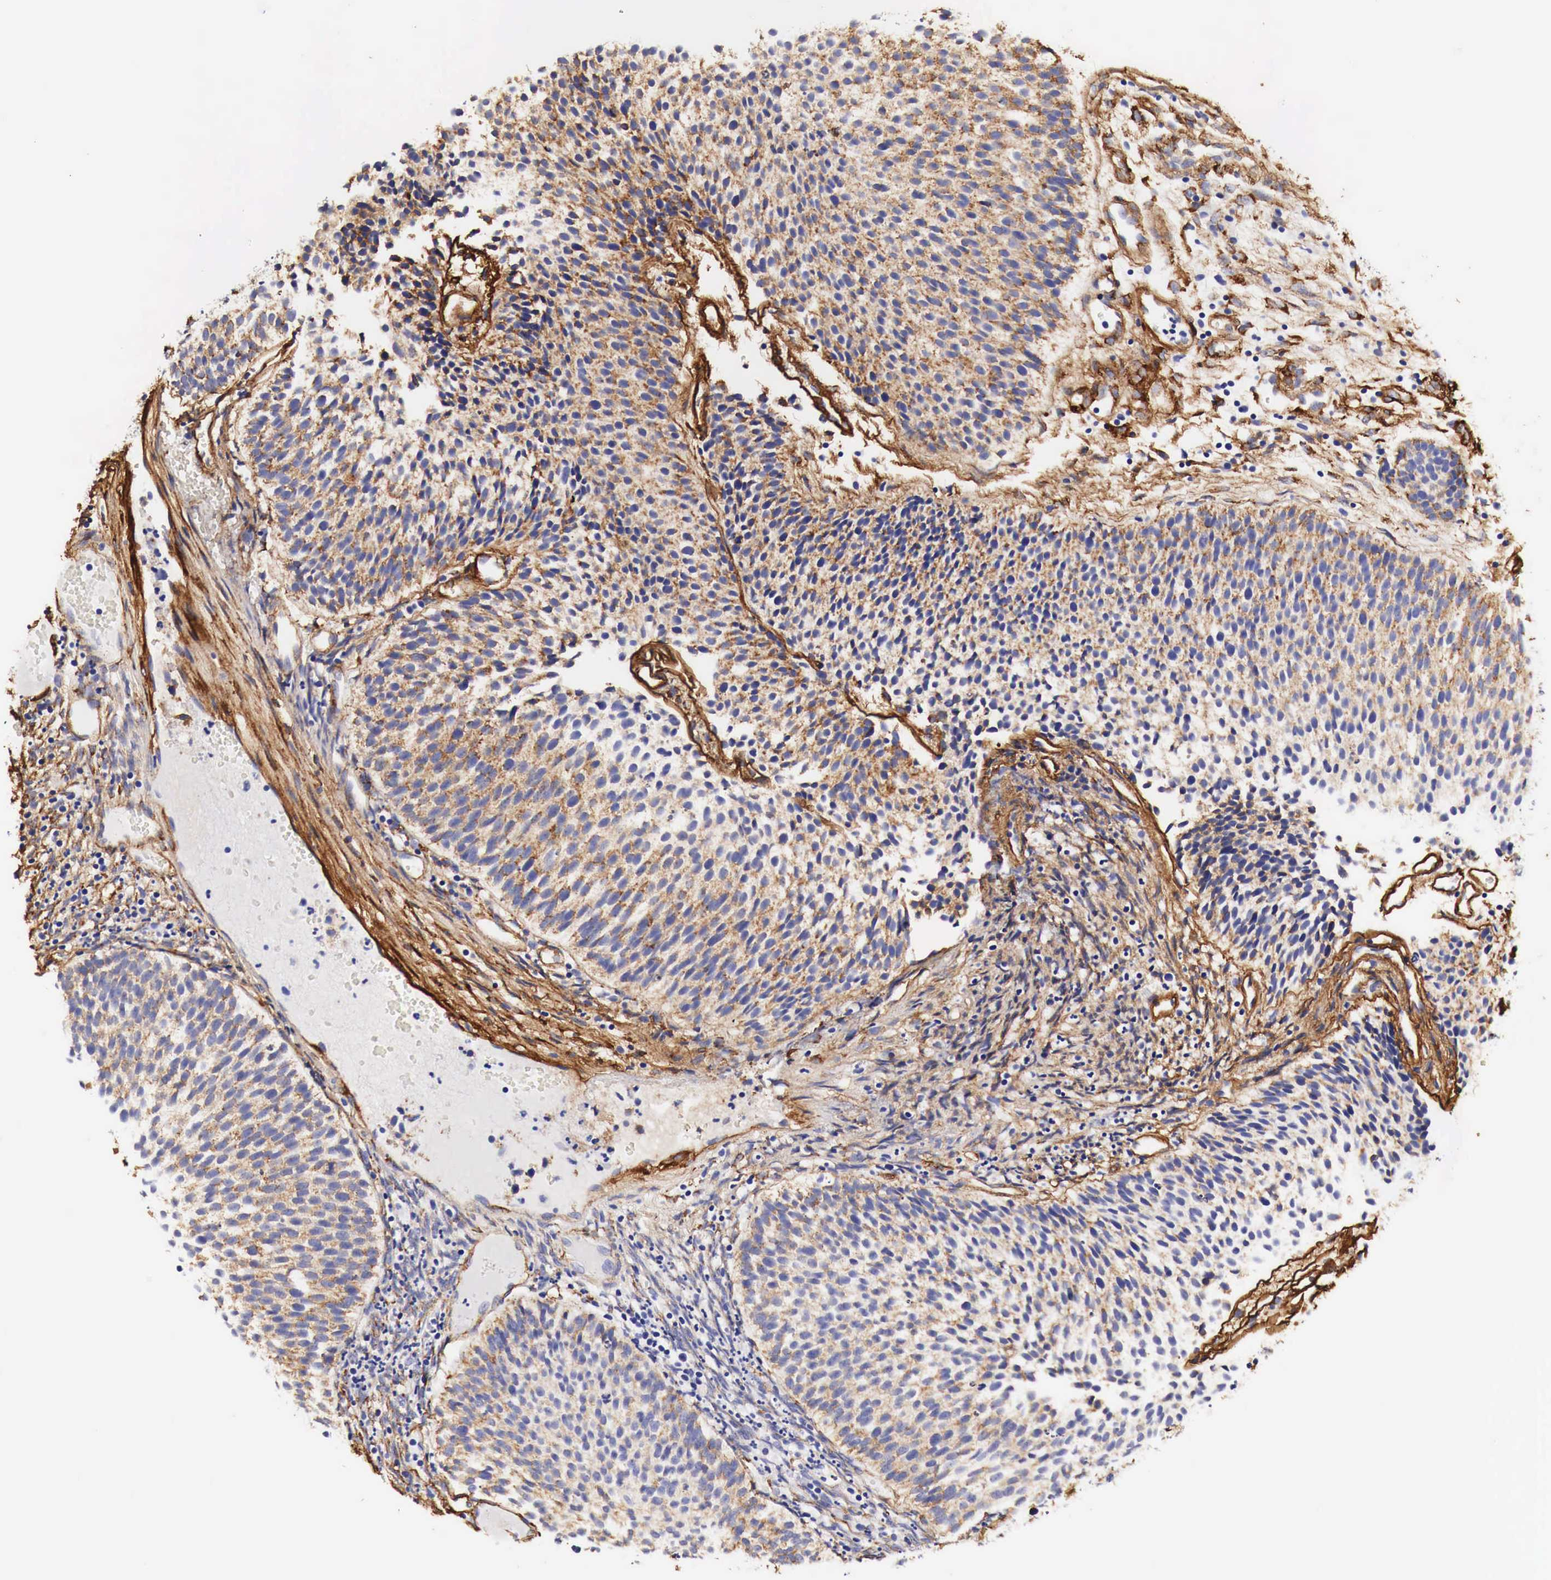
{"staining": {"intensity": "moderate", "quantity": "25%-75%", "location": "cytoplasmic/membranous"}, "tissue": "urothelial cancer", "cell_type": "Tumor cells", "image_type": "cancer", "snomed": [{"axis": "morphology", "description": "Urothelial carcinoma, Low grade"}, {"axis": "topography", "description": "Urinary bladder"}], "caption": "Urothelial carcinoma (low-grade) stained with DAB (3,3'-diaminobenzidine) immunohistochemistry exhibits medium levels of moderate cytoplasmic/membranous expression in approximately 25%-75% of tumor cells.", "gene": "LAMB2", "patient": {"sex": "male", "age": 85}}